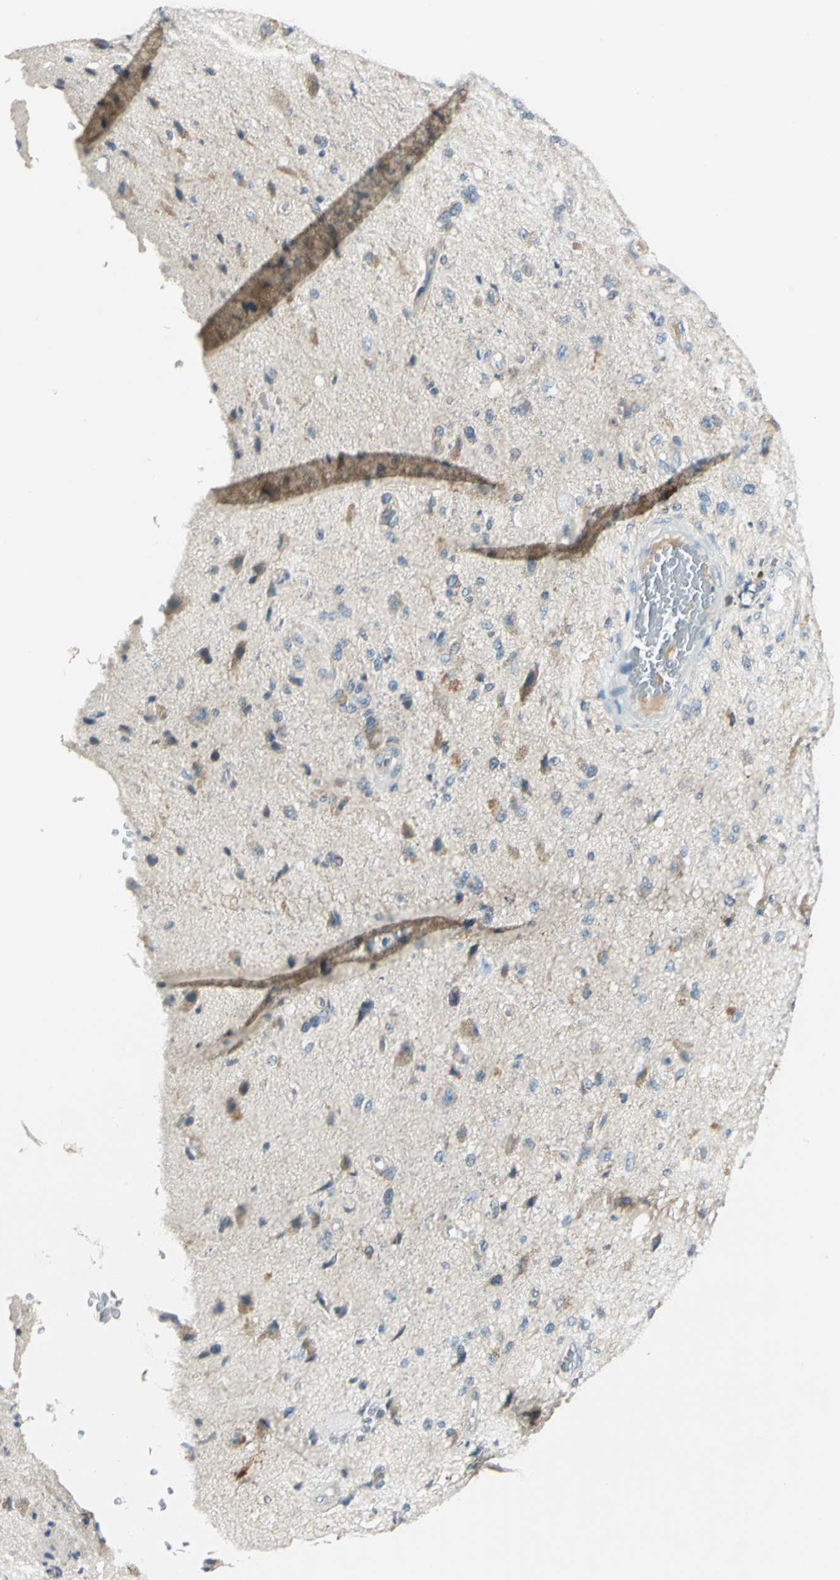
{"staining": {"intensity": "weak", "quantity": "<25%", "location": "cytoplasmic/membranous"}, "tissue": "glioma", "cell_type": "Tumor cells", "image_type": "cancer", "snomed": [{"axis": "morphology", "description": "Normal tissue, NOS"}, {"axis": "morphology", "description": "Glioma, malignant, High grade"}, {"axis": "topography", "description": "Cerebral cortex"}], "caption": "Human glioma stained for a protein using immunohistochemistry (IHC) shows no staining in tumor cells.", "gene": "RAD17", "patient": {"sex": "male", "age": 77}}